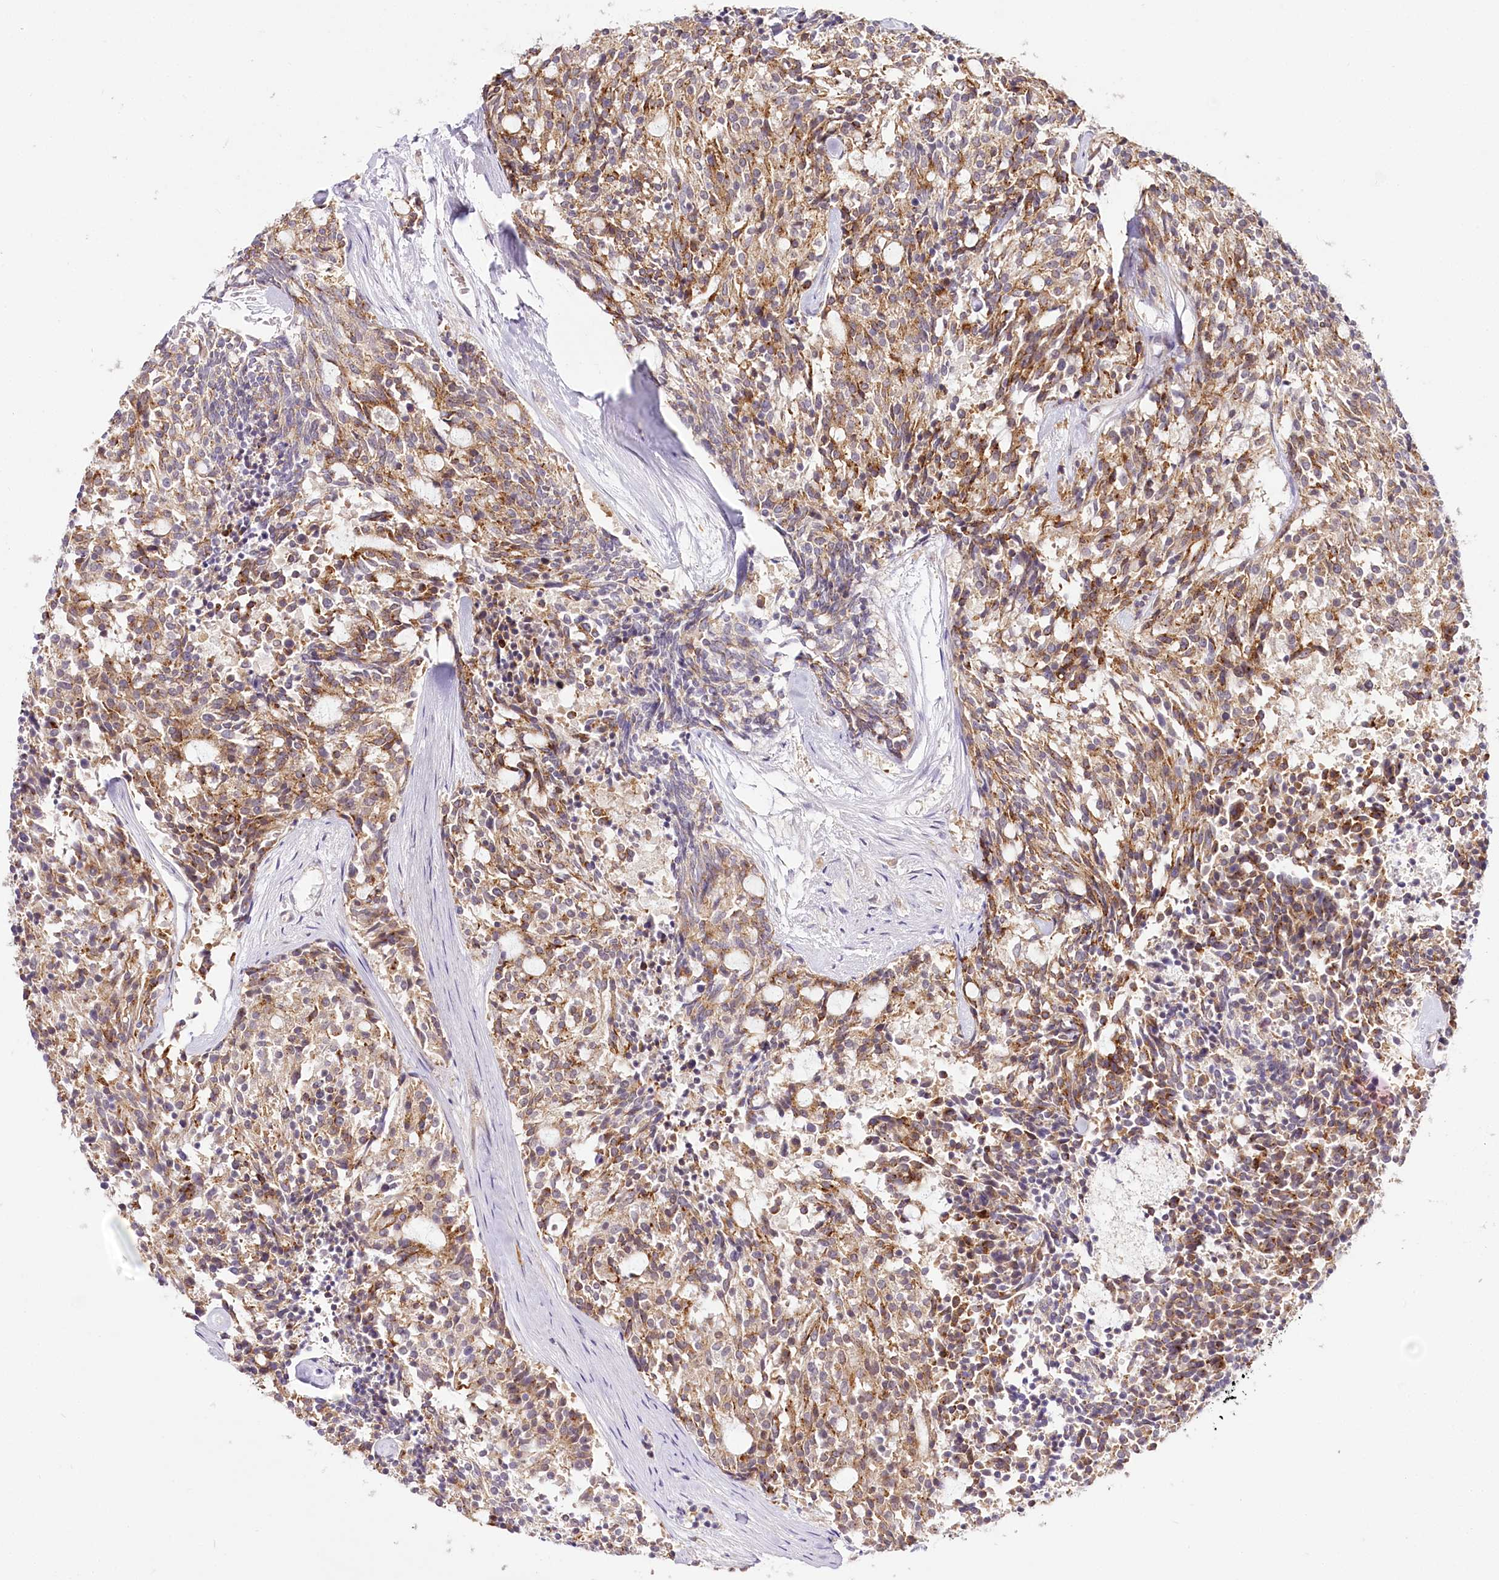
{"staining": {"intensity": "moderate", "quantity": ">75%", "location": "cytoplasmic/membranous"}, "tissue": "carcinoid", "cell_type": "Tumor cells", "image_type": "cancer", "snomed": [{"axis": "morphology", "description": "Carcinoid, malignant, NOS"}, {"axis": "topography", "description": "Pancreas"}], "caption": "Immunohistochemical staining of human carcinoid (malignant) reveals moderate cytoplasmic/membranous protein staining in about >75% of tumor cells. (Brightfield microscopy of DAB IHC at high magnification).", "gene": "VWA5A", "patient": {"sex": "female", "age": 54}}